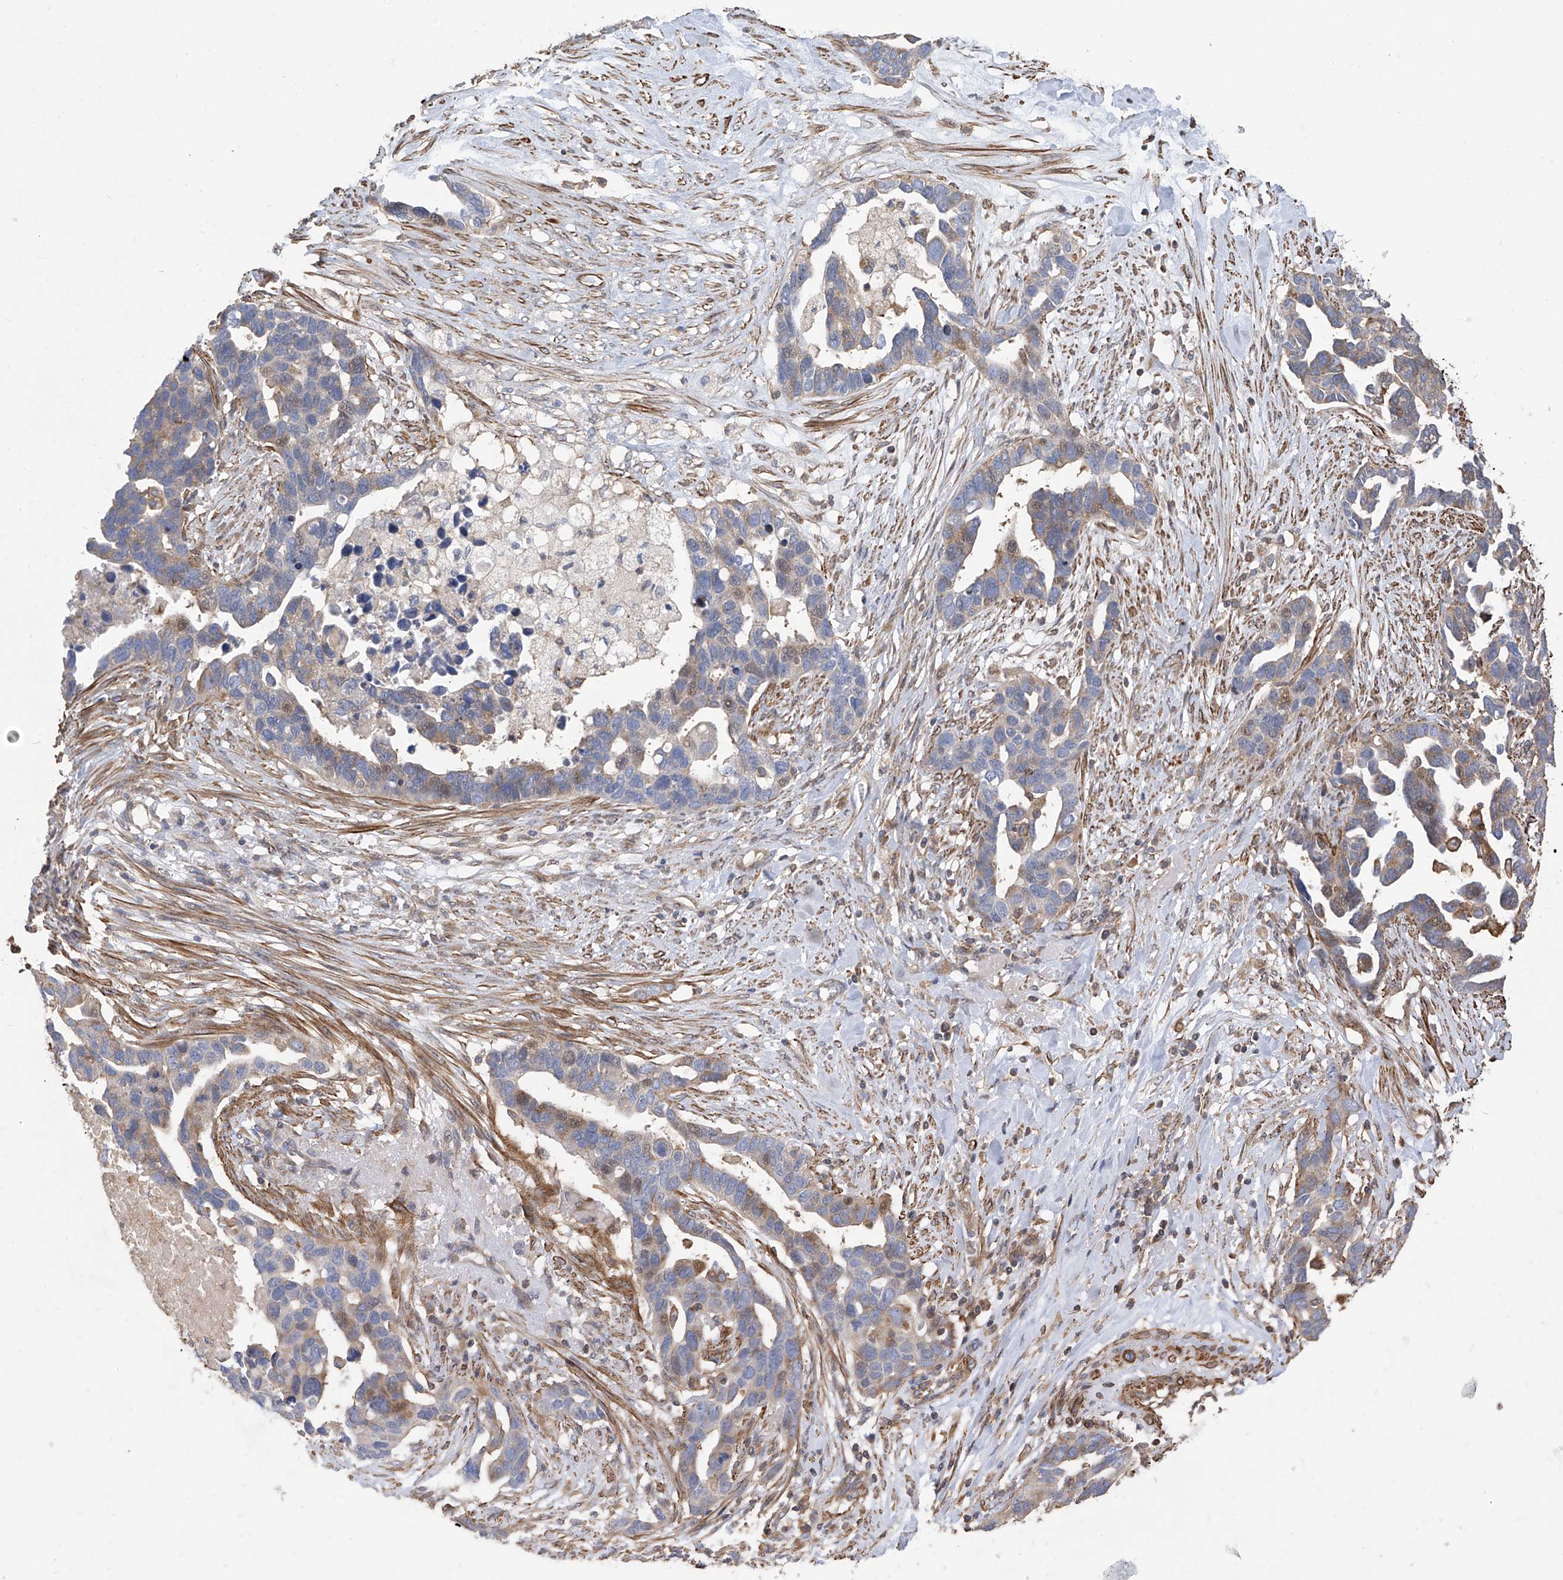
{"staining": {"intensity": "moderate", "quantity": "<25%", "location": "cytoplasmic/membranous"}, "tissue": "ovarian cancer", "cell_type": "Tumor cells", "image_type": "cancer", "snomed": [{"axis": "morphology", "description": "Cystadenocarcinoma, serous, NOS"}, {"axis": "topography", "description": "Ovary"}], "caption": "Immunohistochemical staining of ovarian serous cystadenocarcinoma exhibits low levels of moderate cytoplasmic/membranous staining in about <25% of tumor cells.", "gene": "SLC43A3", "patient": {"sex": "female", "age": 54}}